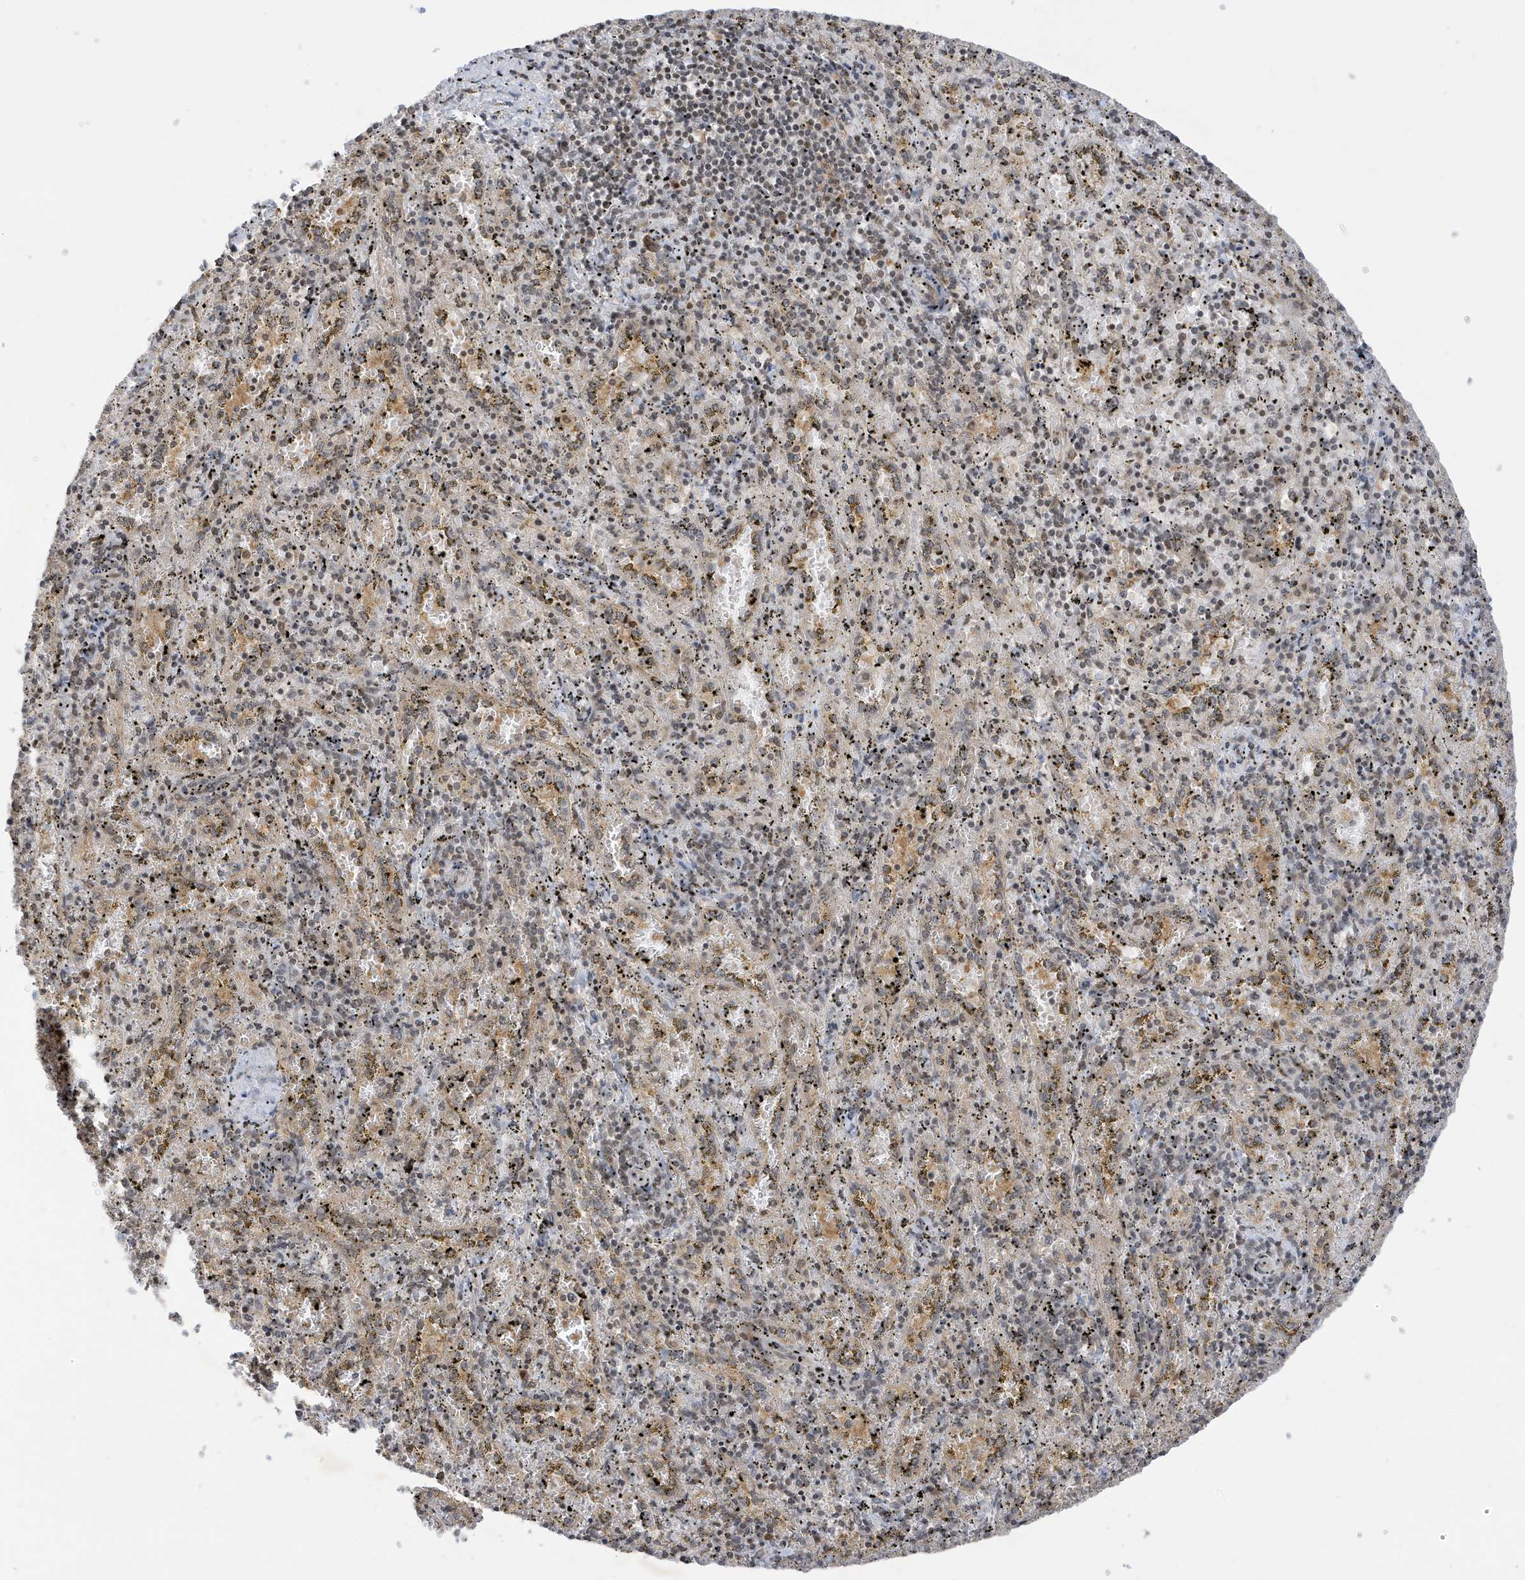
{"staining": {"intensity": "weak", "quantity": "25%-75%", "location": "nuclear"}, "tissue": "spleen", "cell_type": "Cells in red pulp", "image_type": "normal", "snomed": [{"axis": "morphology", "description": "Normal tissue, NOS"}, {"axis": "topography", "description": "Spleen"}], "caption": "Protein expression analysis of unremarkable spleen displays weak nuclear staining in about 25%-75% of cells in red pulp.", "gene": "TAB3", "patient": {"sex": "male", "age": 11}}